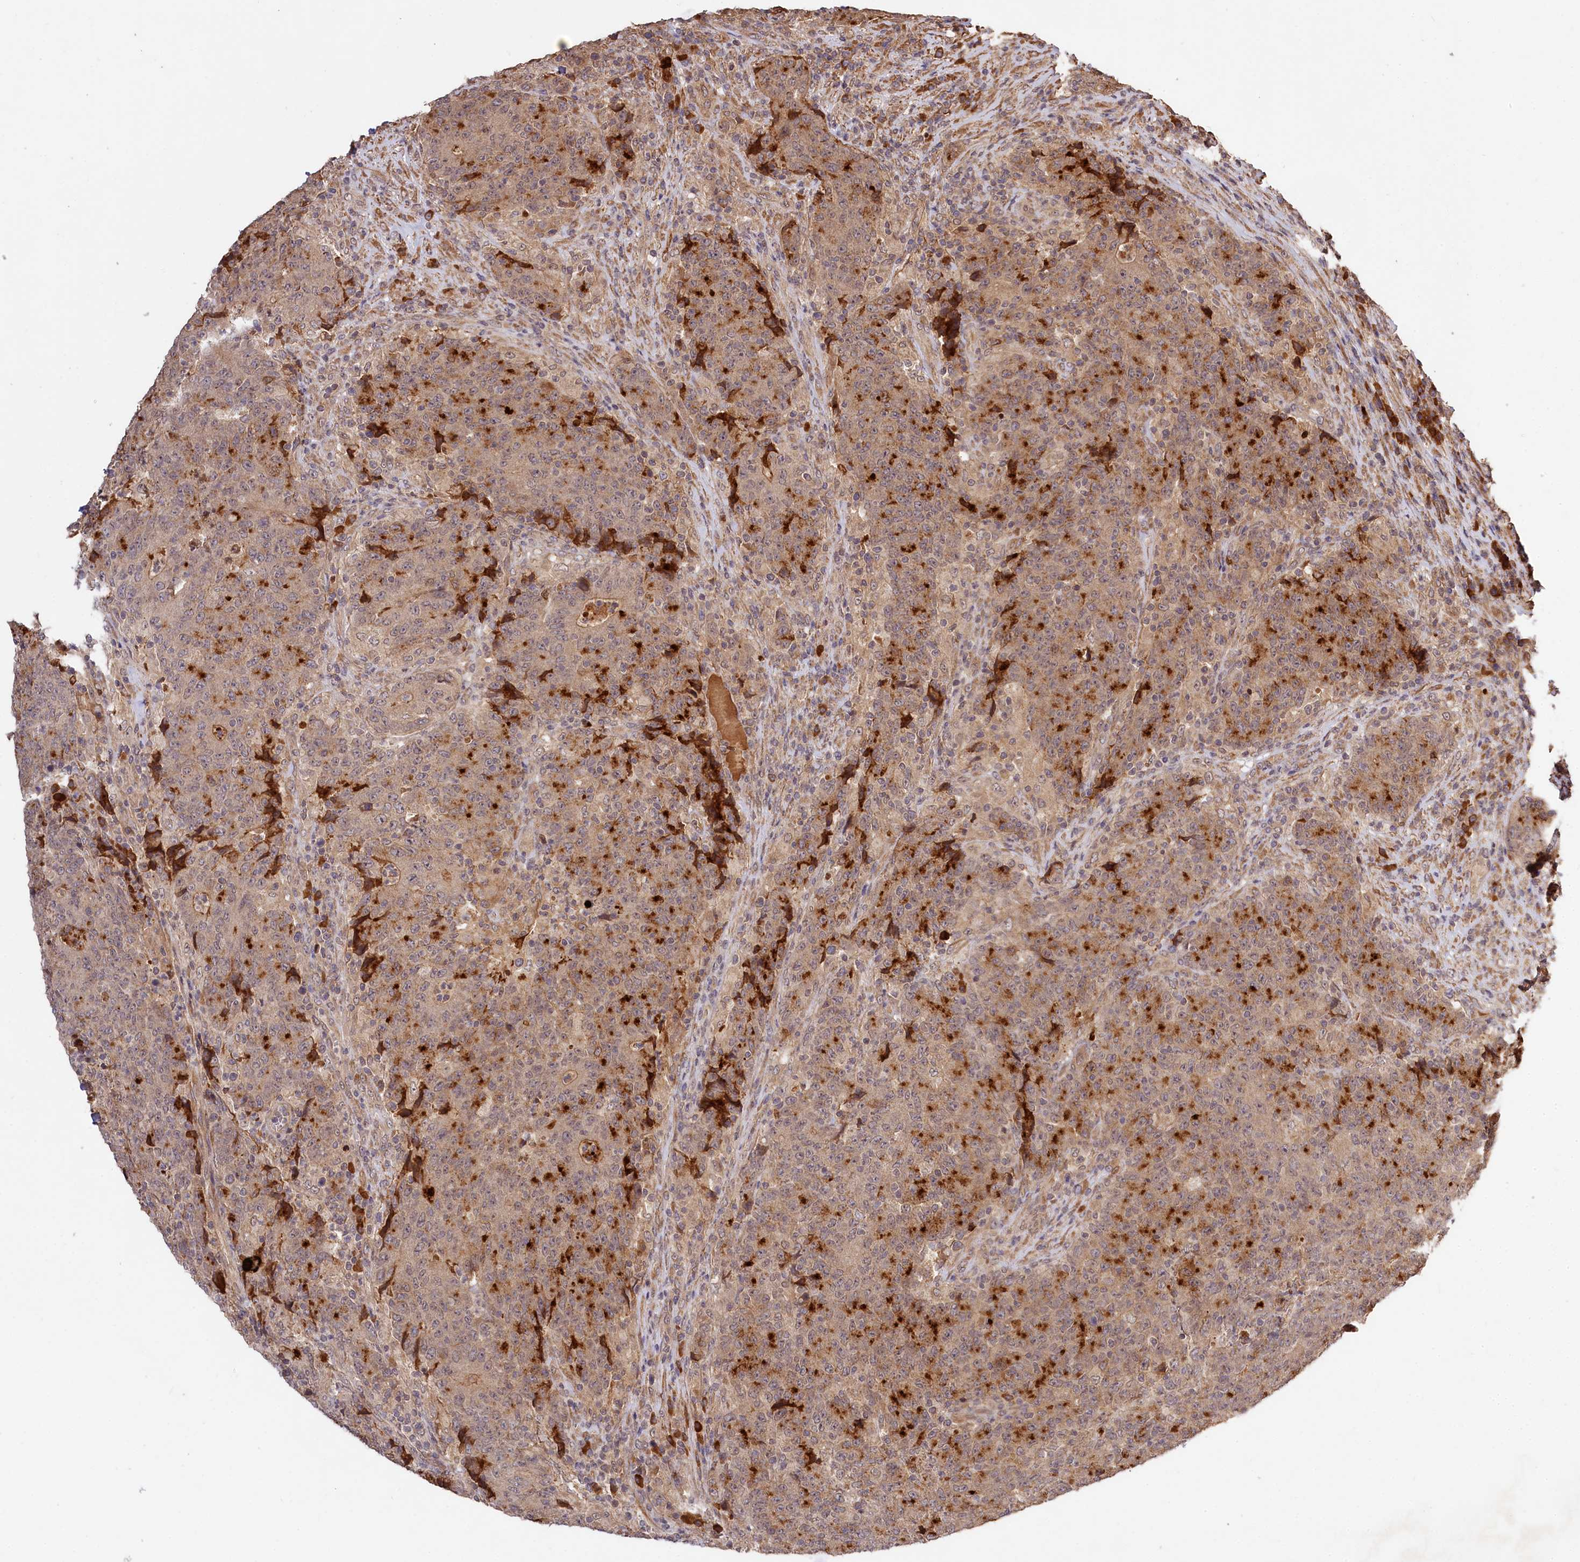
{"staining": {"intensity": "moderate", "quantity": "25%-75%", "location": "cytoplasmic/membranous"}, "tissue": "colorectal cancer", "cell_type": "Tumor cells", "image_type": "cancer", "snomed": [{"axis": "morphology", "description": "Adenocarcinoma, NOS"}, {"axis": "topography", "description": "Colon"}], "caption": "There is medium levels of moderate cytoplasmic/membranous staining in tumor cells of colorectal adenocarcinoma, as demonstrated by immunohistochemical staining (brown color).", "gene": "MCF2L2", "patient": {"sex": "female", "age": 75}}